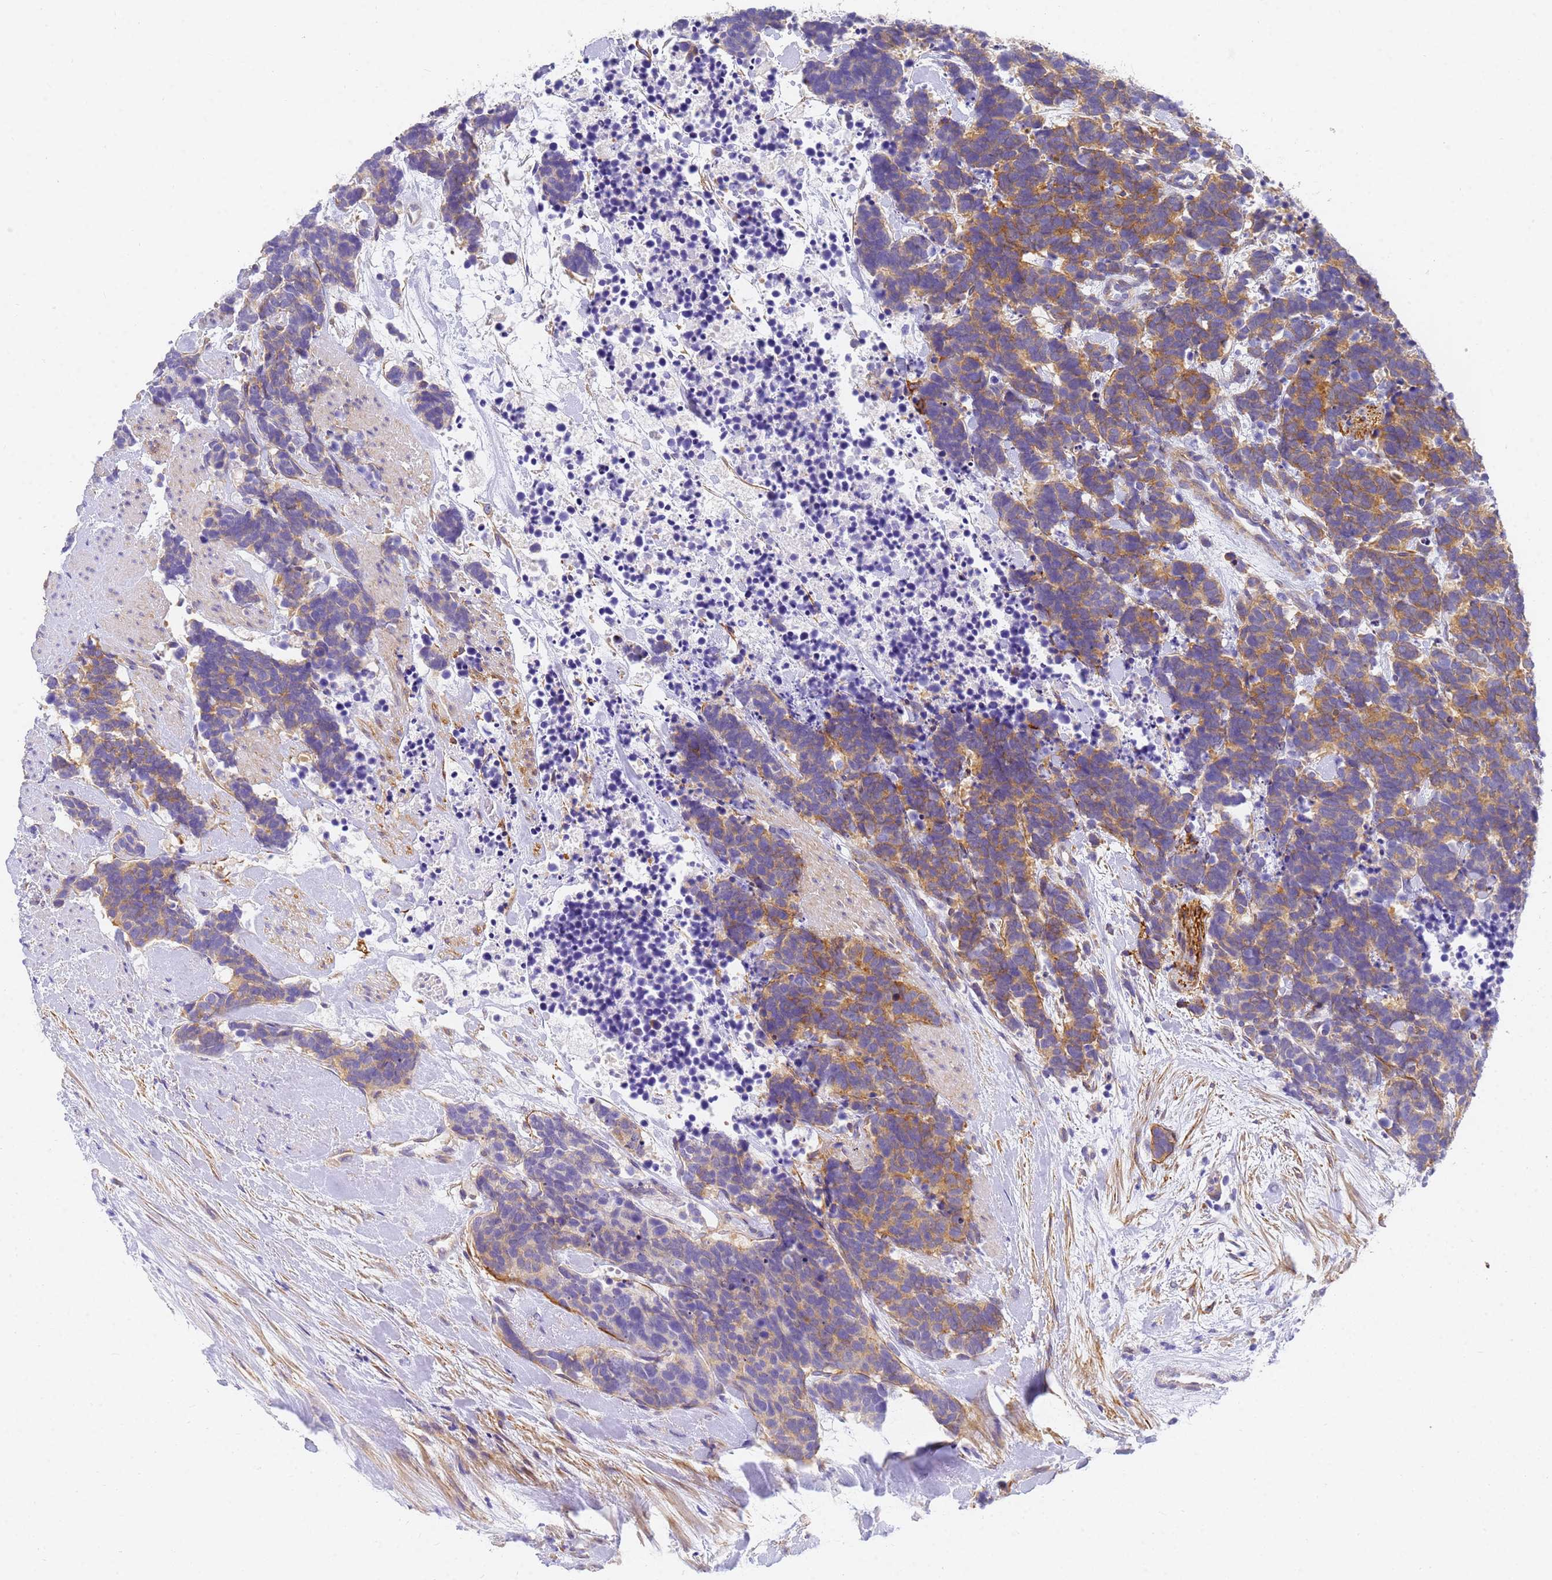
{"staining": {"intensity": "moderate", "quantity": "25%-75%", "location": "cytoplasmic/membranous"}, "tissue": "carcinoid", "cell_type": "Tumor cells", "image_type": "cancer", "snomed": [{"axis": "morphology", "description": "Carcinoma, NOS"}, {"axis": "morphology", "description": "Carcinoid, malignant, NOS"}, {"axis": "topography", "description": "Prostate"}], "caption": "Protein staining exhibits moderate cytoplasmic/membranous expression in approximately 25%-75% of tumor cells in carcinoid.", "gene": "MVB12A", "patient": {"sex": "male", "age": 57}}